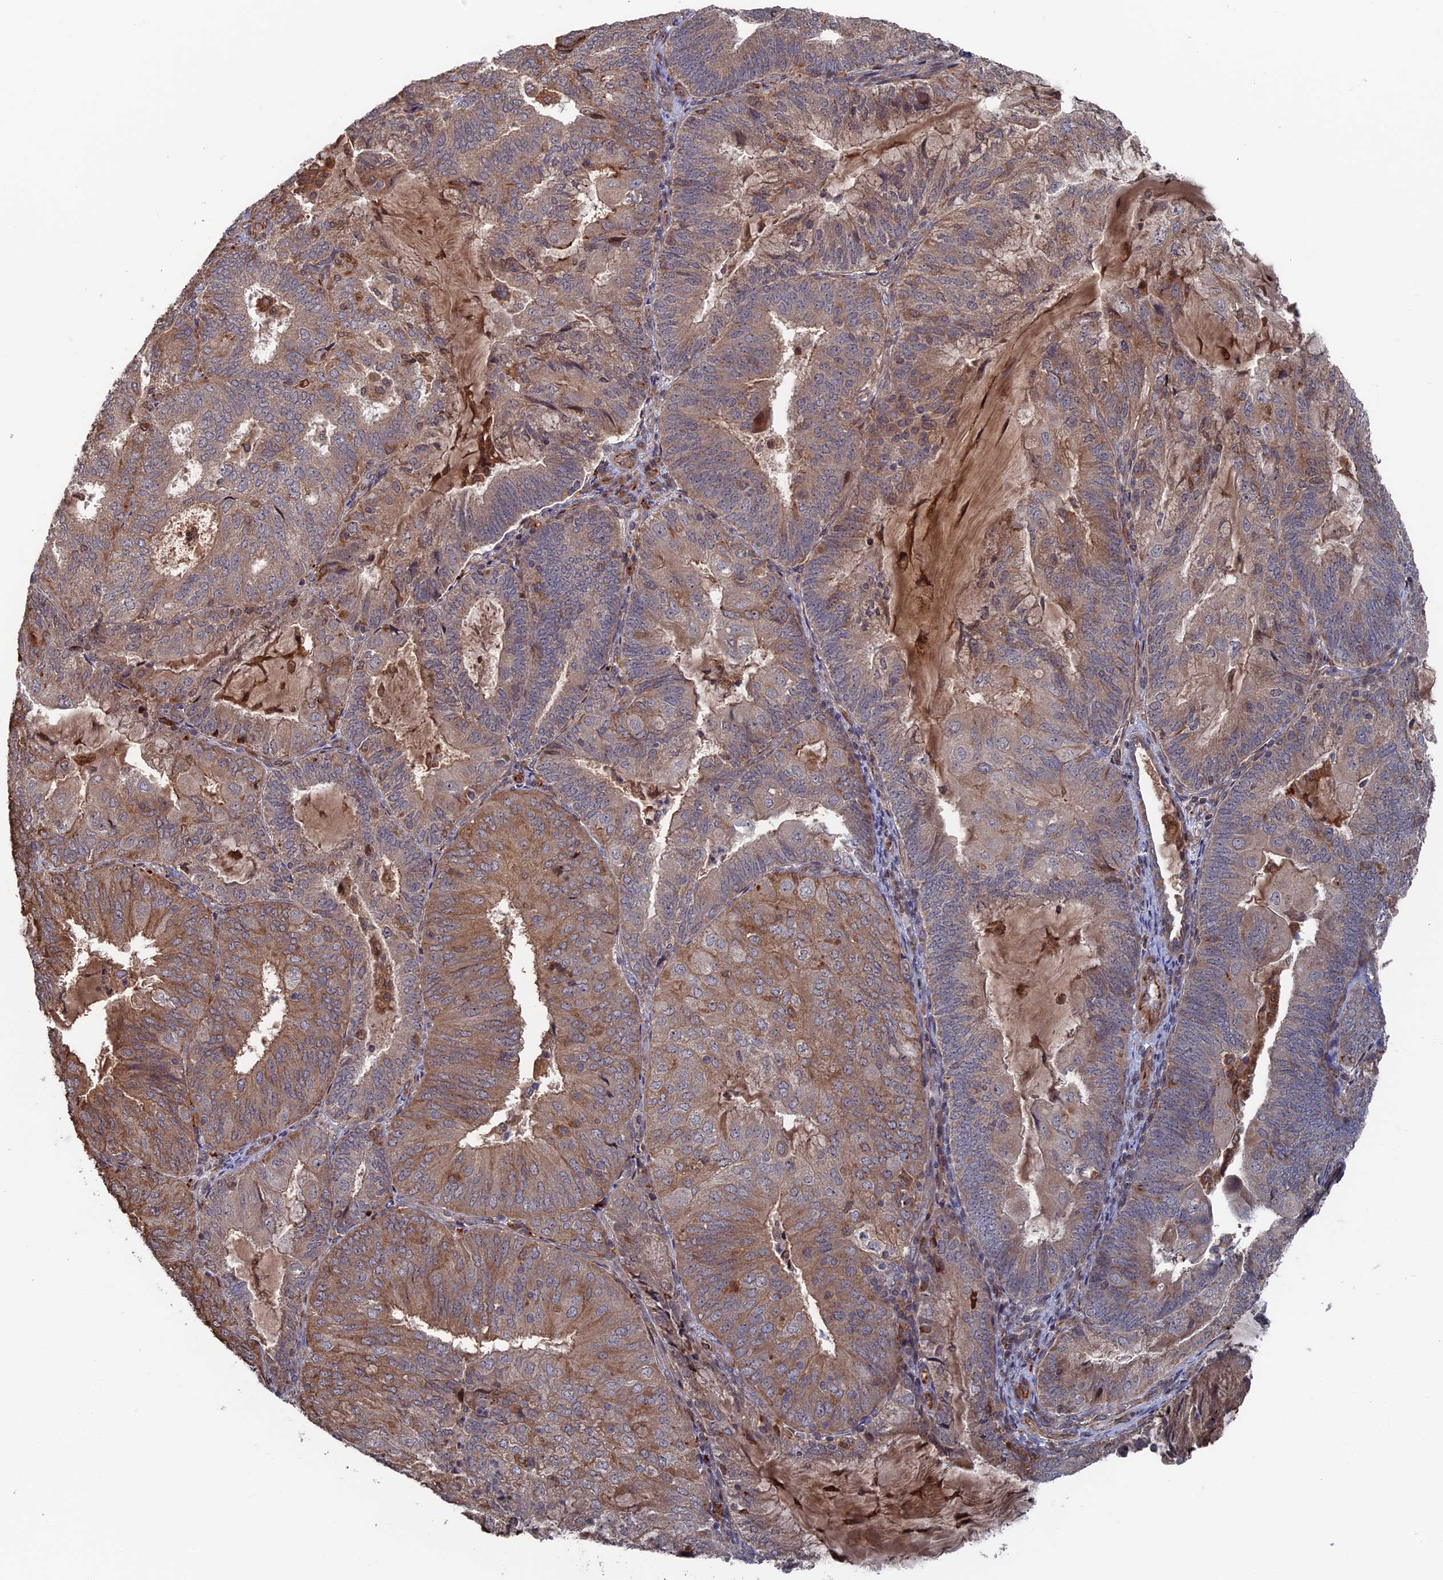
{"staining": {"intensity": "moderate", "quantity": "25%-75%", "location": "cytoplasmic/membranous"}, "tissue": "endometrial cancer", "cell_type": "Tumor cells", "image_type": "cancer", "snomed": [{"axis": "morphology", "description": "Adenocarcinoma, NOS"}, {"axis": "topography", "description": "Endometrium"}], "caption": "The histopathology image demonstrates staining of endometrial cancer, revealing moderate cytoplasmic/membranous protein staining (brown color) within tumor cells.", "gene": "PLA2G15", "patient": {"sex": "female", "age": 81}}